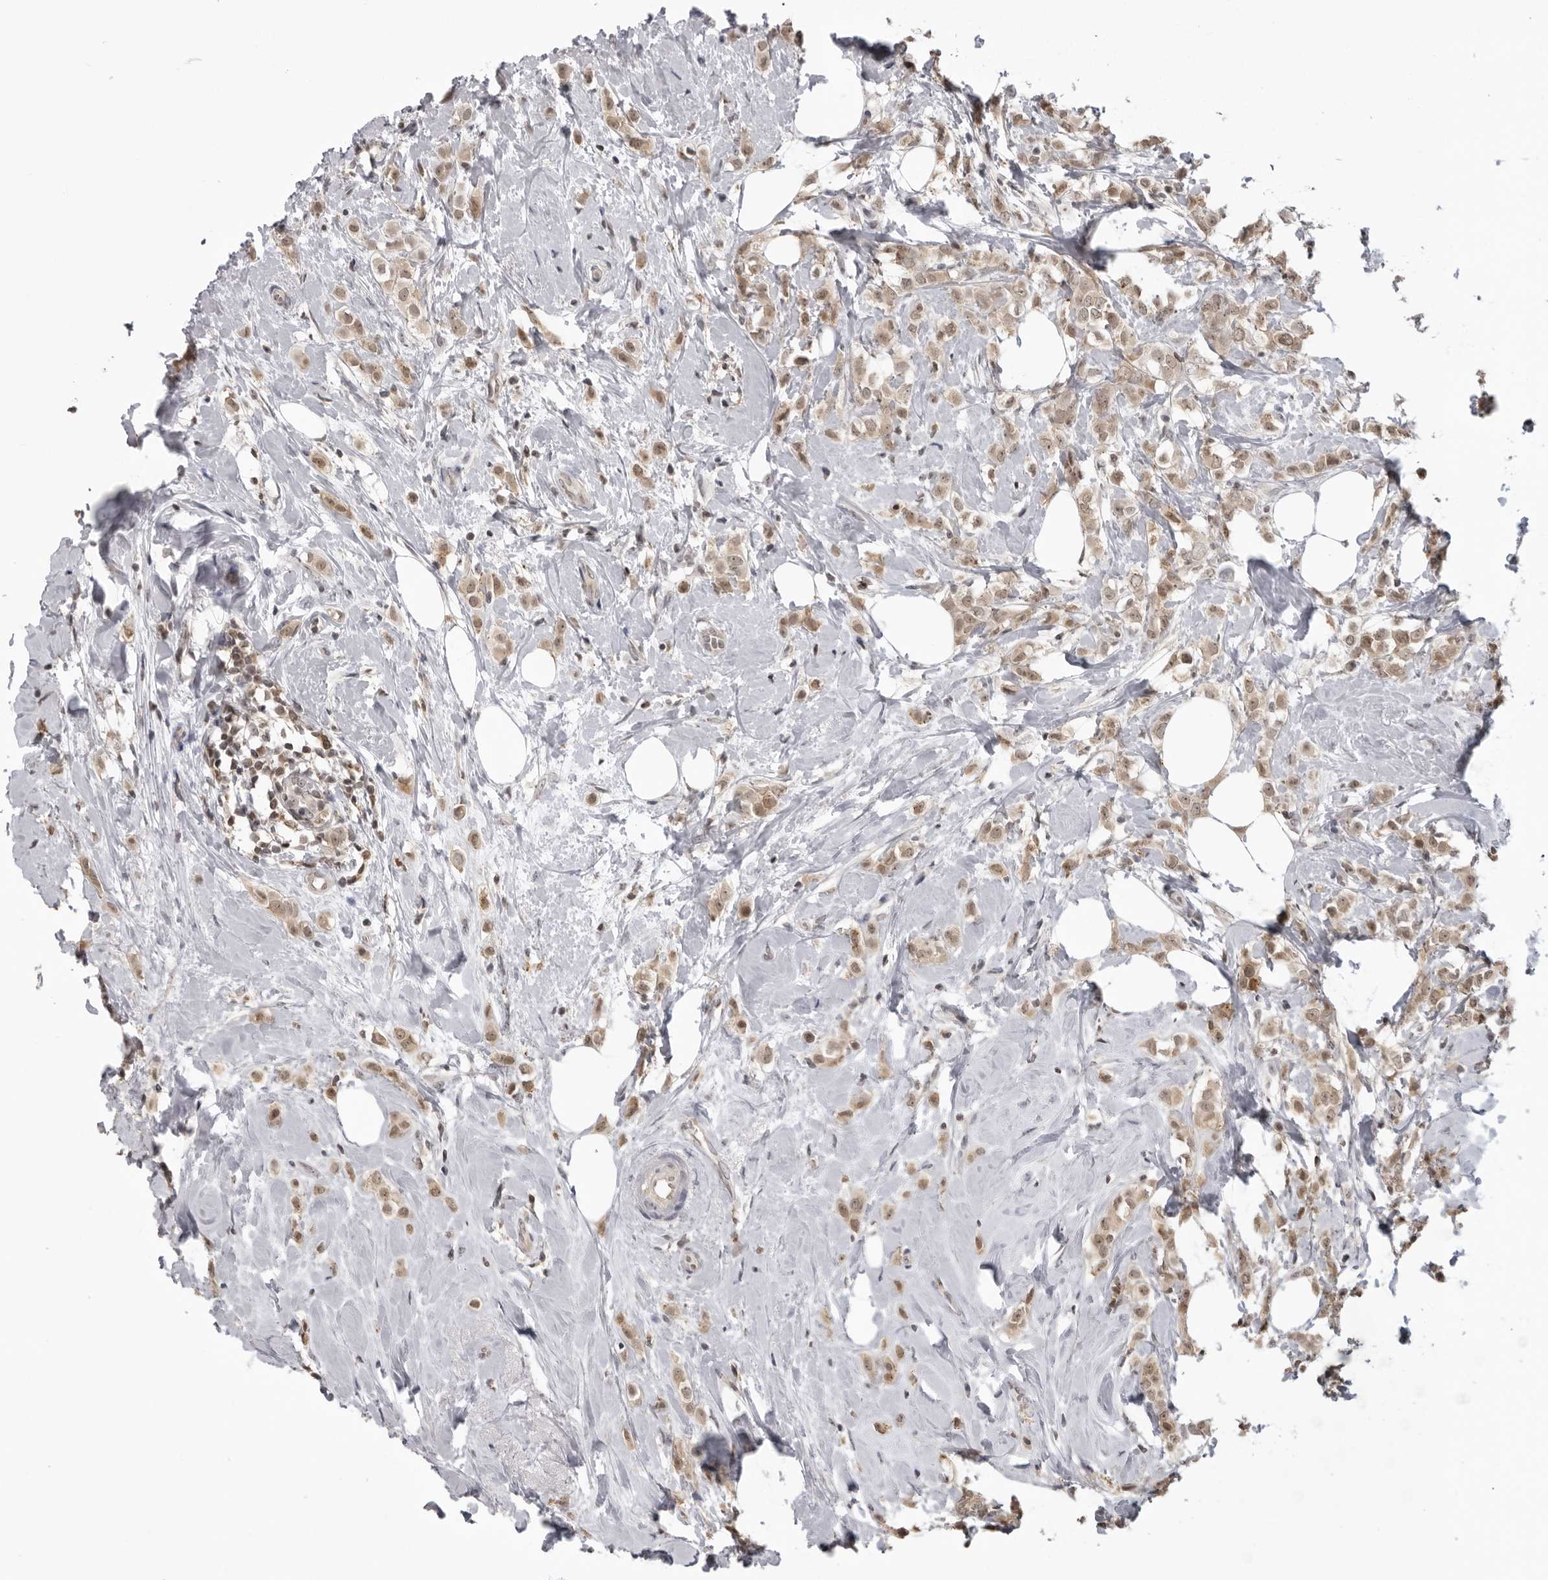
{"staining": {"intensity": "moderate", "quantity": ">75%", "location": "cytoplasmic/membranous,nuclear"}, "tissue": "breast cancer", "cell_type": "Tumor cells", "image_type": "cancer", "snomed": [{"axis": "morphology", "description": "Lobular carcinoma"}, {"axis": "topography", "description": "Breast"}], "caption": "Breast cancer (lobular carcinoma) stained for a protein displays moderate cytoplasmic/membranous and nuclear positivity in tumor cells.", "gene": "PDCL3", "patient": {"sex": "female", "age": 47}}